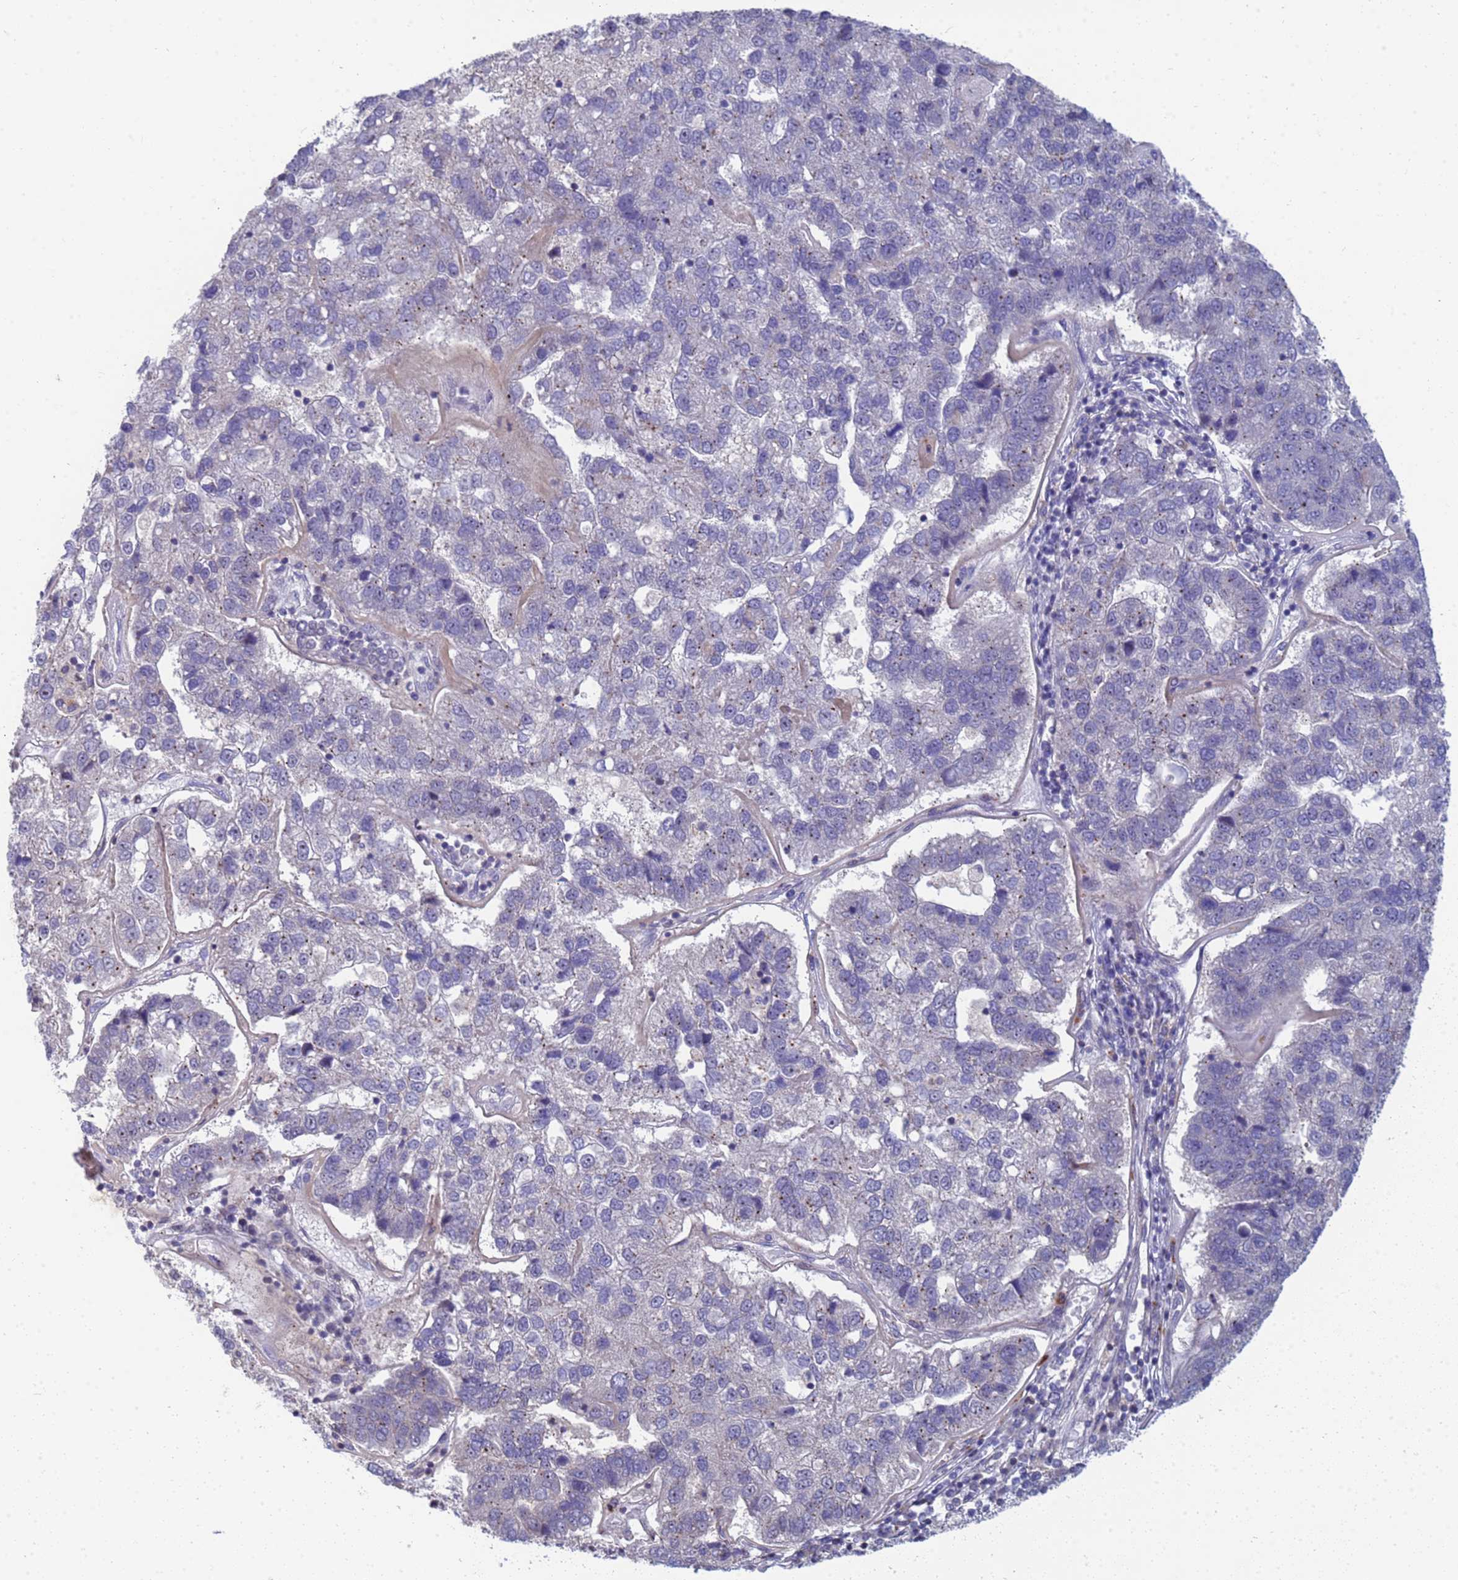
{"staining": {"intensity": "negative", "quantity": "none", "location": "none"}, "tissue": "pancreatic cancer", "cell_type": "Tumor cells", "image_type": "cancer", "snomed": [{"axis": "morphology", "description": "Adenocarcinoma, NOS"}, {"axis": "topography", "description": "Pancreas"}], "caption": "Tumor cells are negative for protein expression in human pancreatic cancer.", "gene": "ENOSF1", "patient": {"sex": "female", "age": 61}}